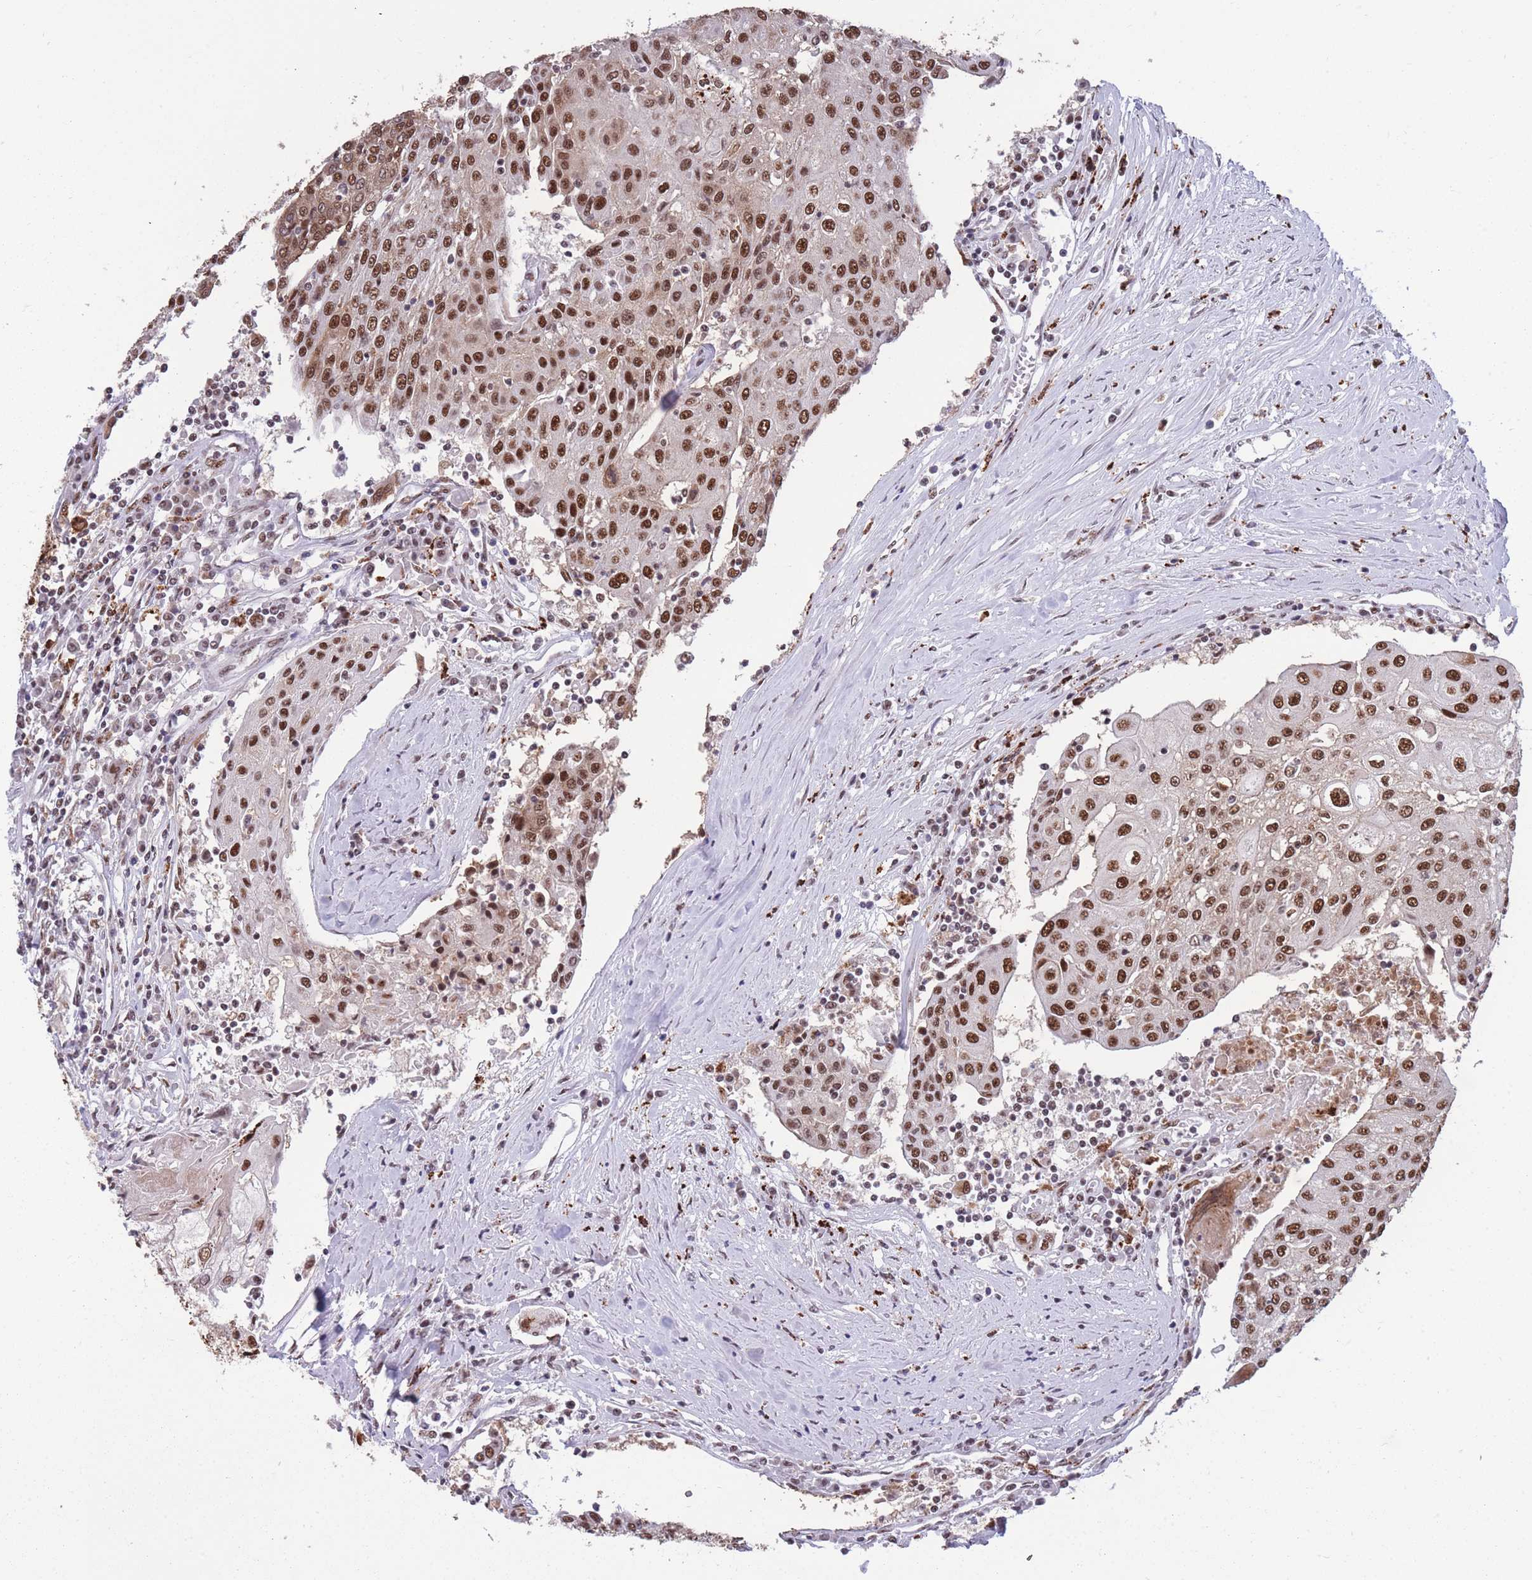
{"staining": {"intensity": "moderate", "quantity": ">75%", "location": "nuclear"}, "tissue": "urothelial cancer", "cell_type": "Tumor cells", "image_type": "cancer", "snomed": [{"axis": "morphology", "description": "Urothelial carcinoma, High grade"}, {"axis": "topography", "description": "Urinary bladder"}], "caption": "High-grade urothelial carcinoma stained with DAB IHC displays medium levels of moderate nuclear expression in about >75% of tumor cells.", "gene": "PRPF19", "patient": {"sex": "female", "age": 85}}